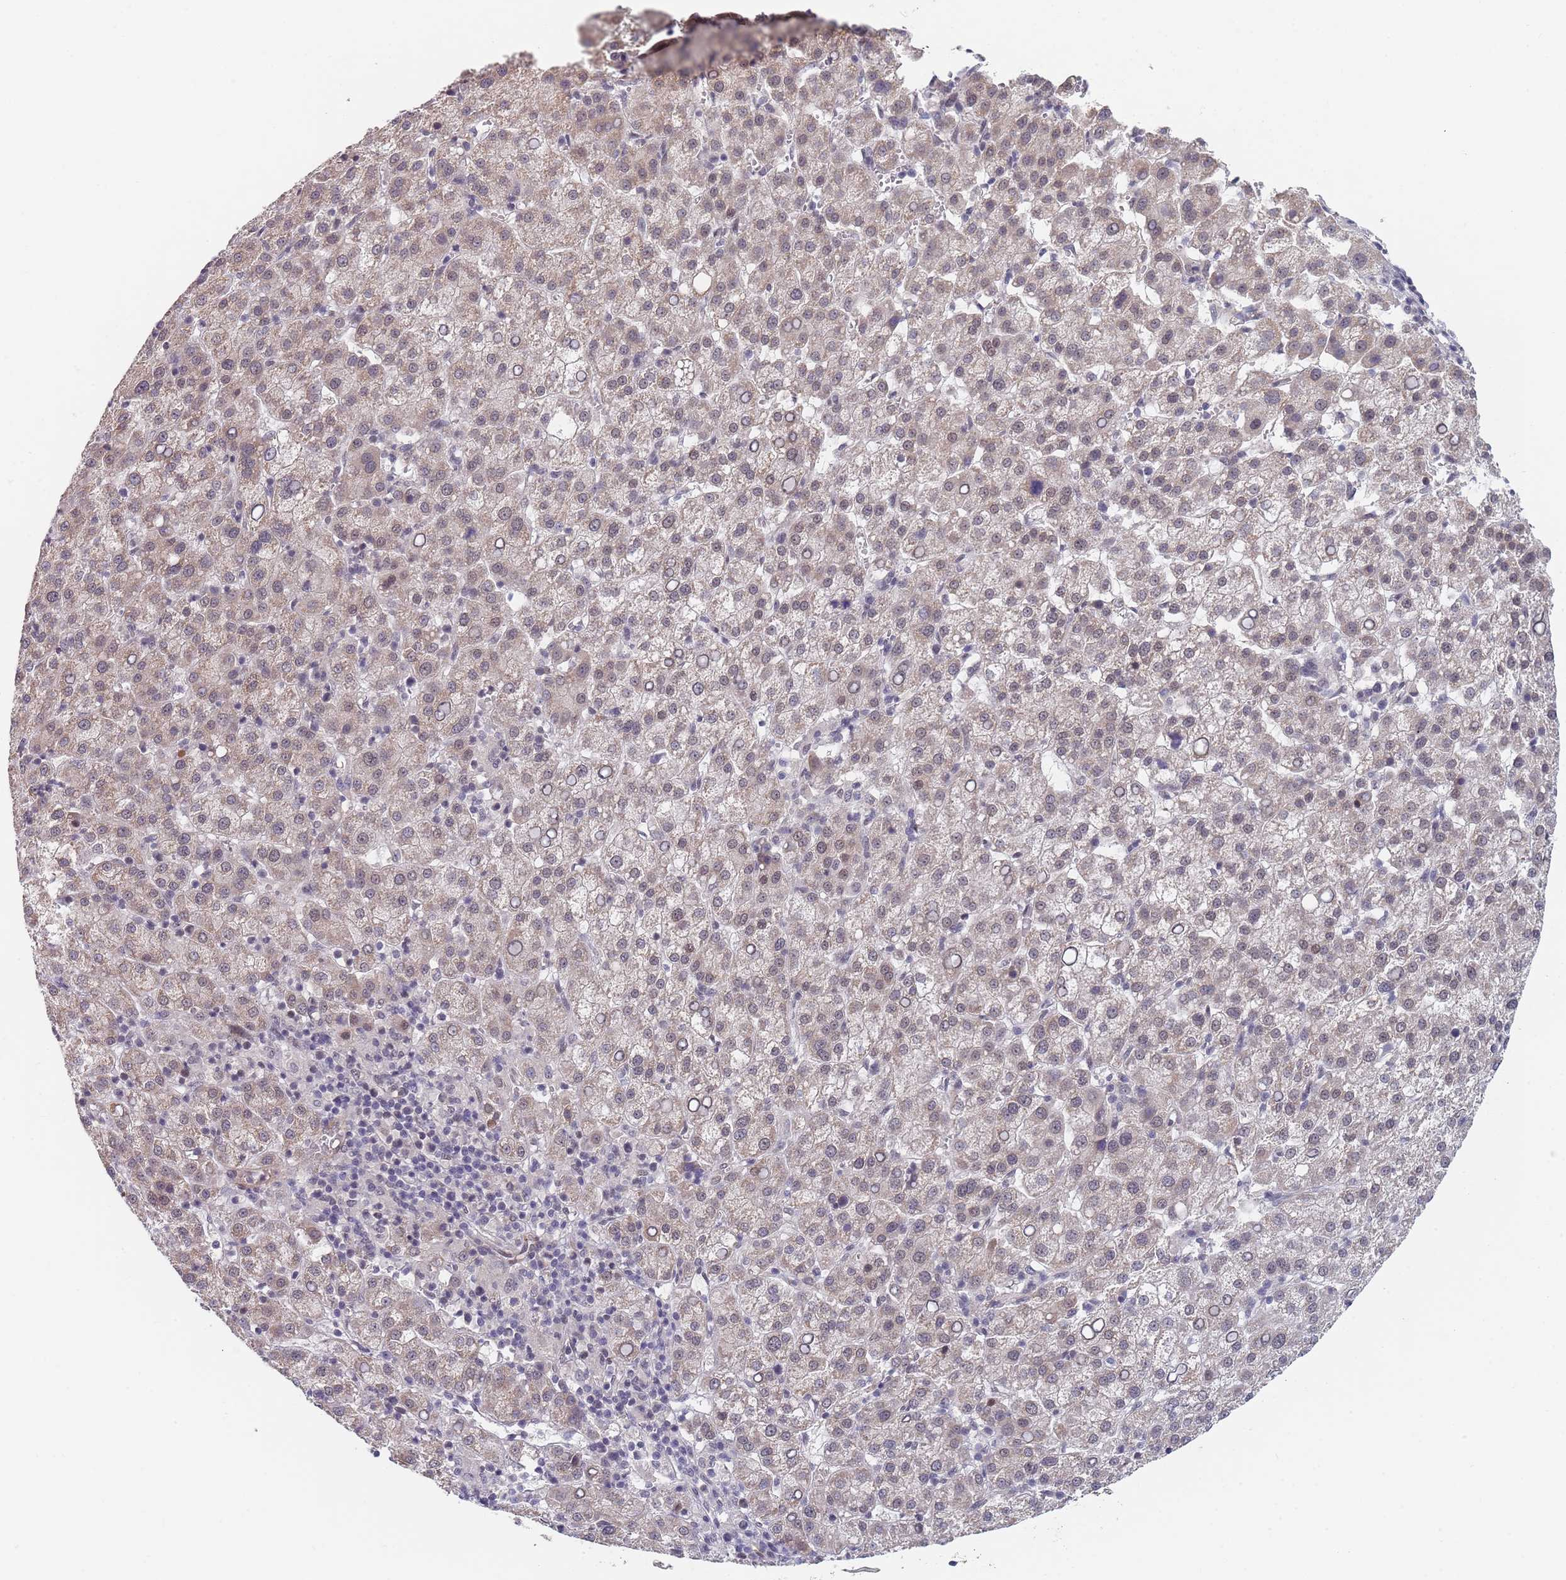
{"staining": {"intensity": "weak", "quantity": "<25%", "location": "nuclear"}, "tissue": "liver cancer", "cell_type": "Tumor cells", "image_type": "cancer", "snomed": [{"axis": "morphology", "description": "Carcinoma, Hepatocellular, NOS"}, {"axis": "topography", "description": "Liver"}], "caption": "A high-resolution micrograph shows immunohistochemistry staining of liver cancer (hepatocellular carcinoma), which demonstrates no significant expression in tumor cells.", "gene": "B4GALT4", "patient": {"sex": "female", "age": 58}}